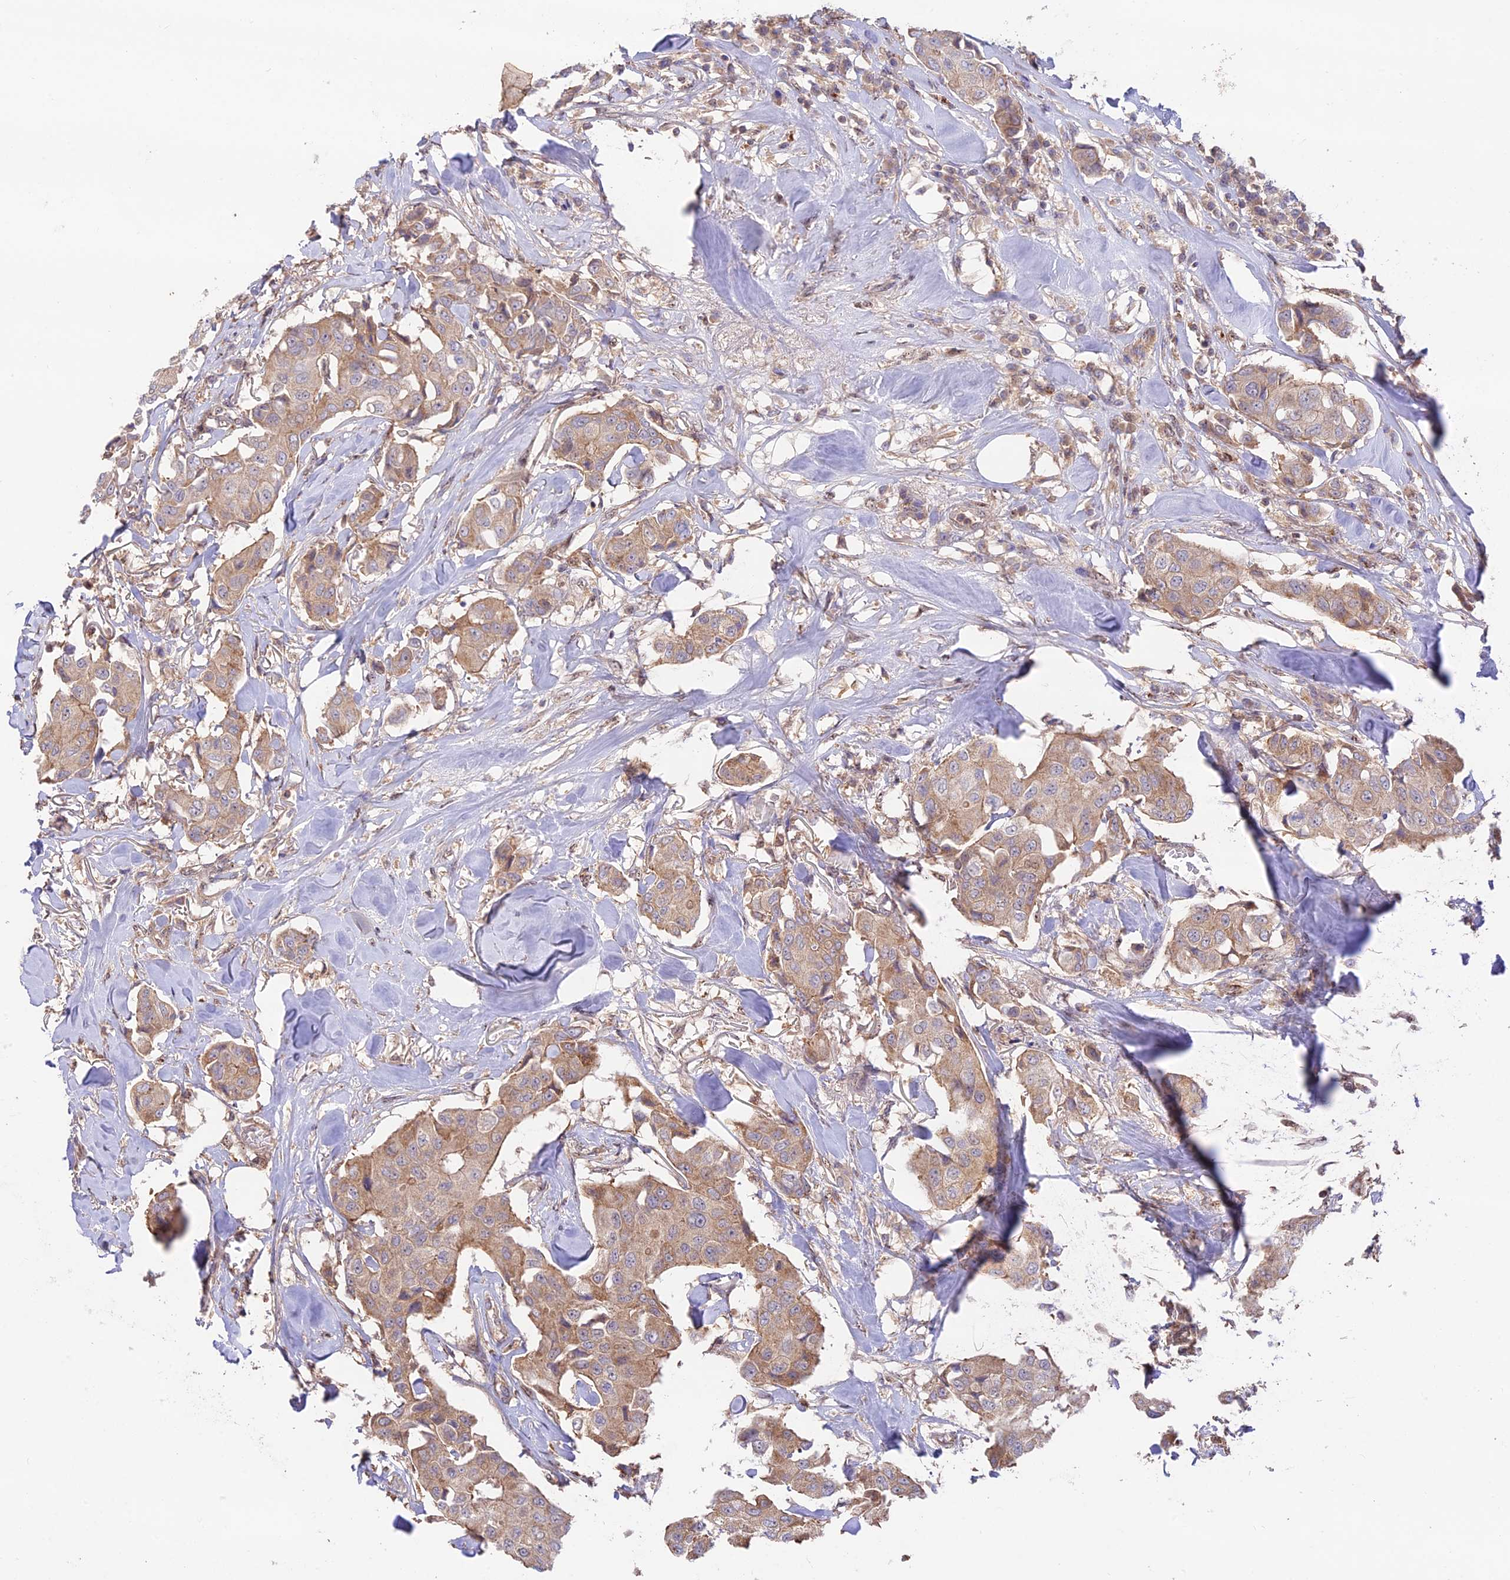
{"staining": {"intensity": "weak", "quantity": ">75%", "location": "cytoplasmic/membranous"}, "tissue": "breast cancer", "cell_type": "Tumor cells", "image_type": "cancer", "snomed": [{"axis": "morphology", "description": "Duct carcinoma"}, {"axis": "topography", "description": "Breast"}], "caption": "Immunohistochemical staining of invasive ductal carcinoma (breast) displays low levels of weak cytoplasmic/membranous positivity in approximately >75% of tumor cells.", "gene": "CLCF1", "patient": {"sex": "female", "age": 80}}